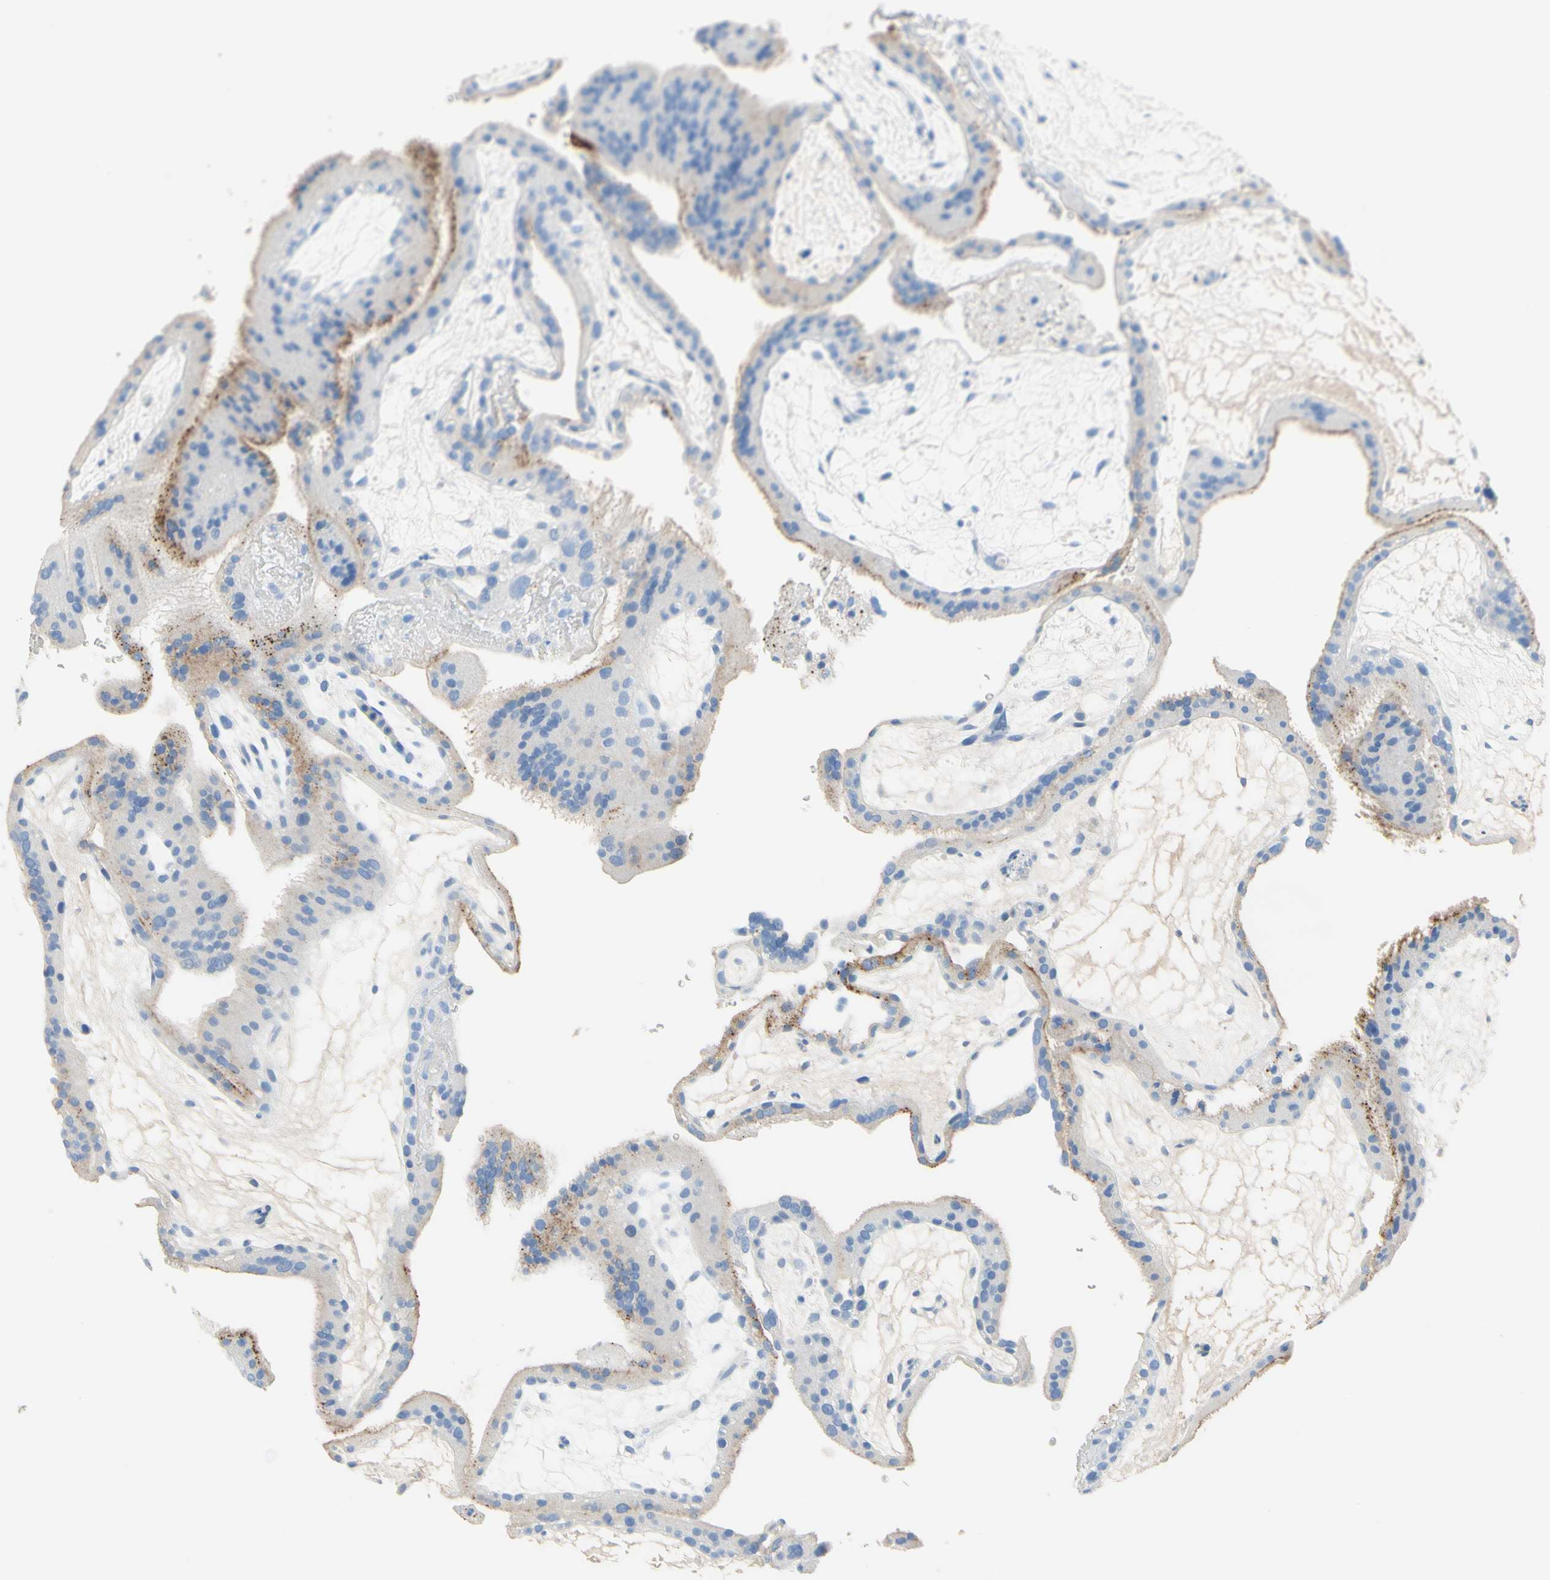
{"staining": {"intensity": "negative", "quantity": "none", "location": "none"}, "tissue": "placenta", "cell_type": "Decidual cells", "image_type": "normal", "snomed": [{"axis": "morphology", "description": "Normal tissue, NOS"}, {"axis": "topography", "description": "Placenta"}], "caption": "Immunohistochemistry (IHC) photomicrograph of unremarkable human placenta stained for a protein (brown), which exhibits no expression in decidual cells. Brightfield microscopy of immunohistochemistry stained with DAB (brown) and hematoxylin (blue), captured at high magnification.", "gene": "IL6ST", "patient": {"sex": "female", "age": 19}}